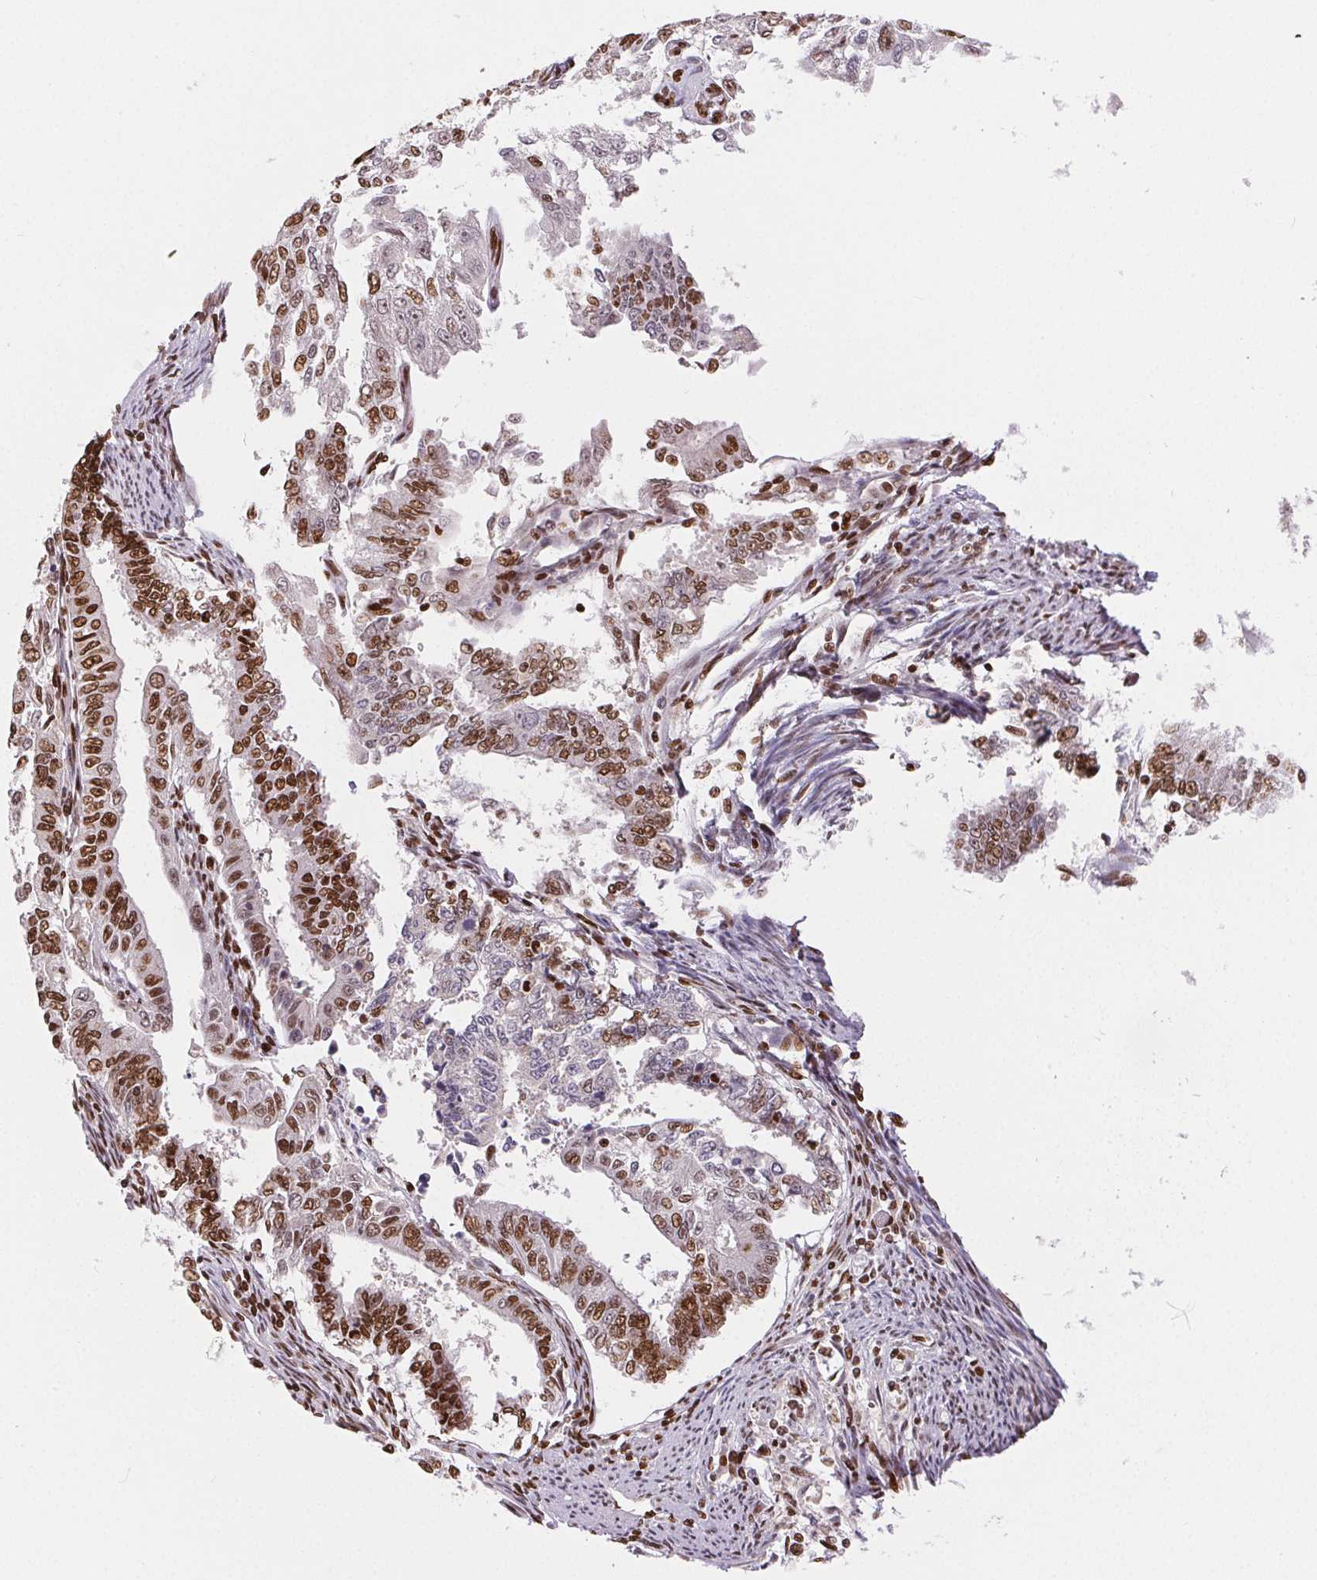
{"staining": {"intensity": "moderate", "quantity": ">75%", "location": "nuclear"}, "tissue": "endometrial cancer", "cell_type": "Tumor cells", "image_type": "cancer", "snomed": [{"axis": "morphology", "description": "Adenocarcinoma, NOS"}, {"axis": "topography", "description": "Uterus"}], "caption": "Endometrial cancer tissue reveals moderate nuclear positivity in approximately >75% of tumor cells, visualized by immunohistochemistry.", "gene": "ZNF80", "patient": {"sex": "female", "age": 59}}